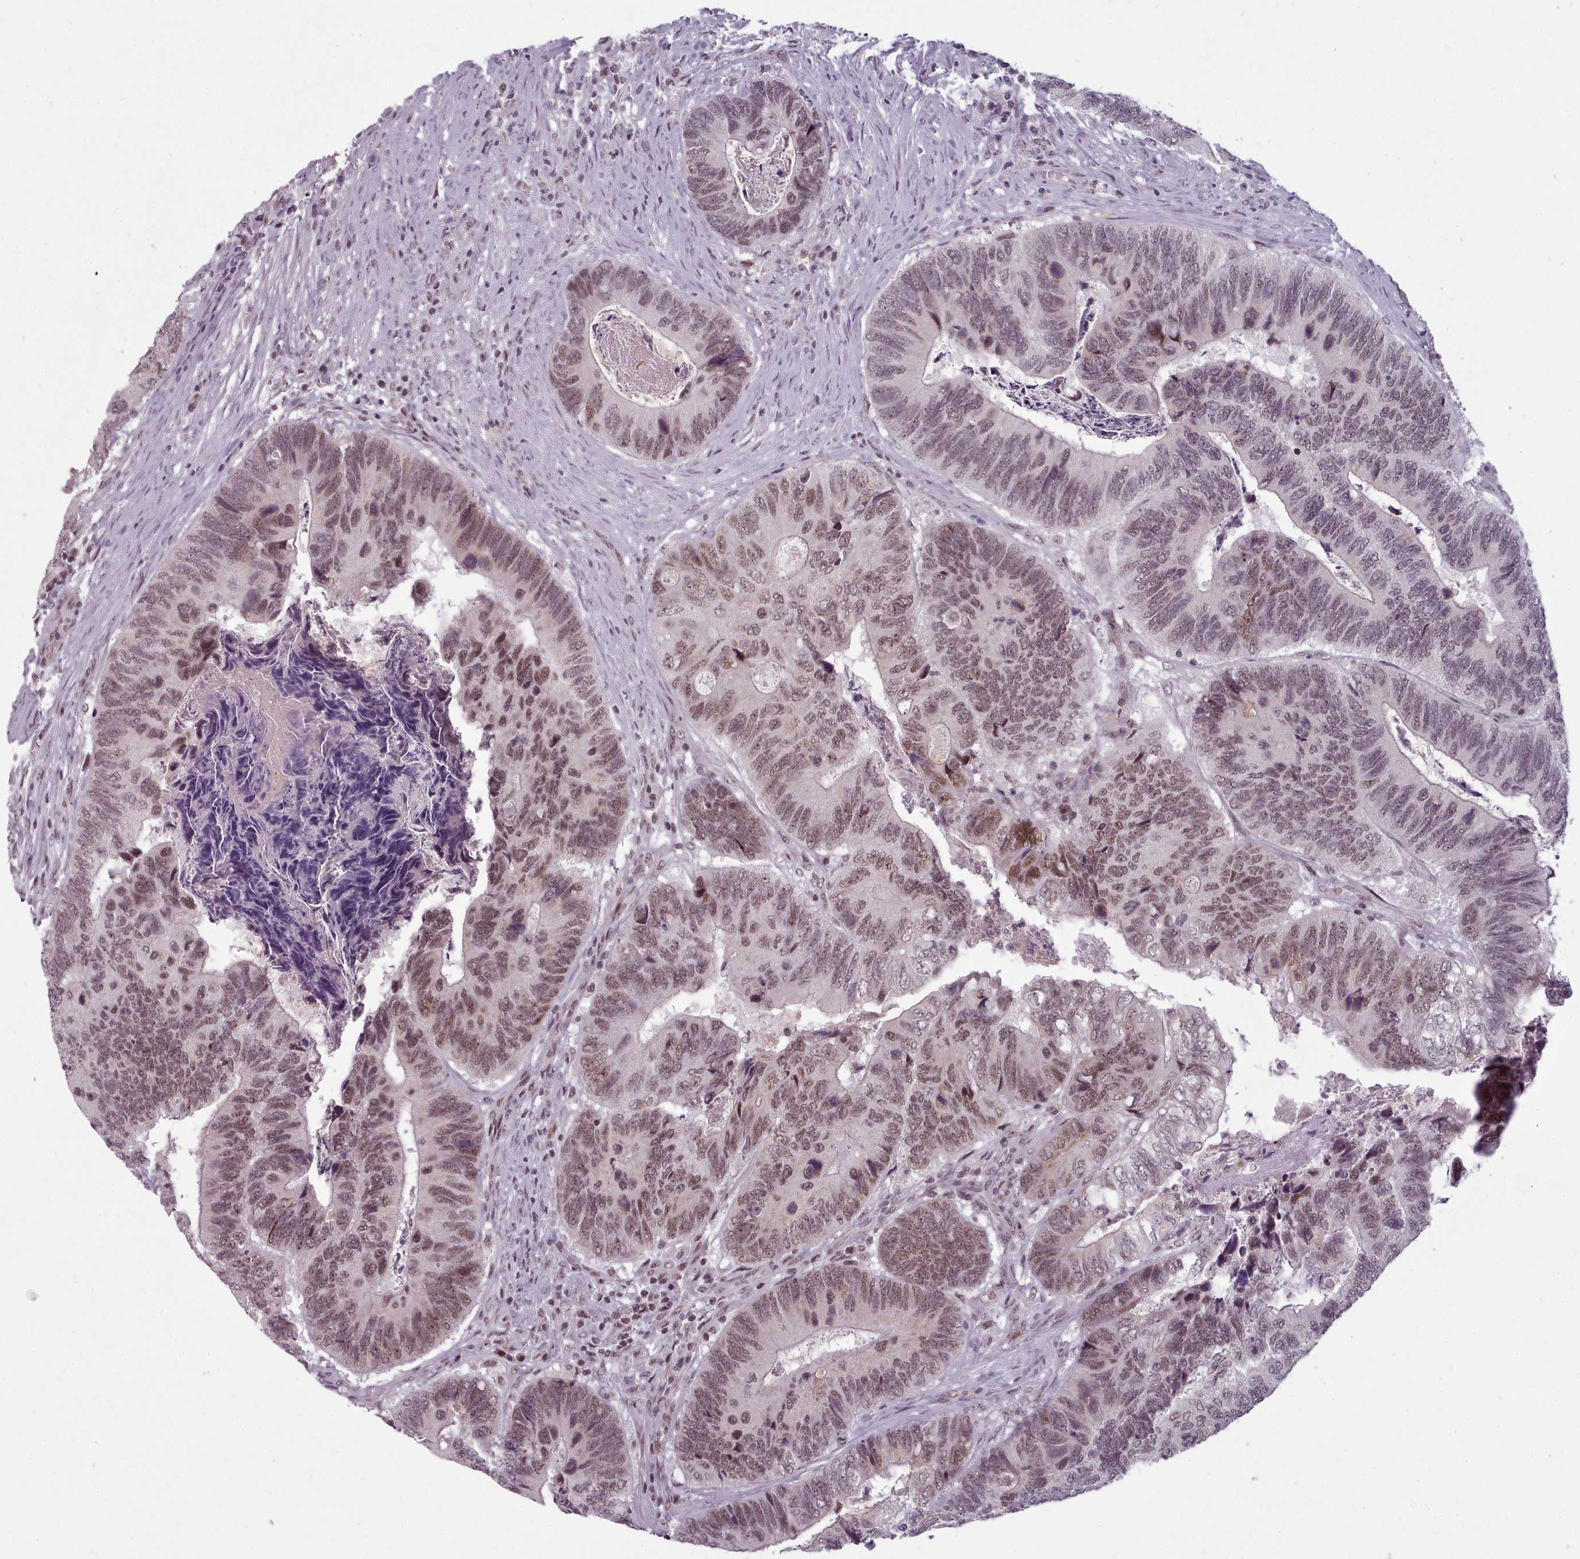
{"staining": {"intensity": "moderate", "quantity": ">75%", "location": "nuclear"}, "tissue": "colorectal cancer", "cell_type": "Tumor cells", "image_type": "cancer", "snomed": [{"axis": "morphology", "description": "Adenocarcinoma, NOS"}, {"axis": "topography", "description": "Colon"}], "caption": "This image exhibits immunohistochemistry (IHC) staining of colorectal cancer, with medium moderate nuclear staining in approximately >75% of tumor cells.", "gene": "SRSF9", "patient": {"sex": "female", "age": 67}}